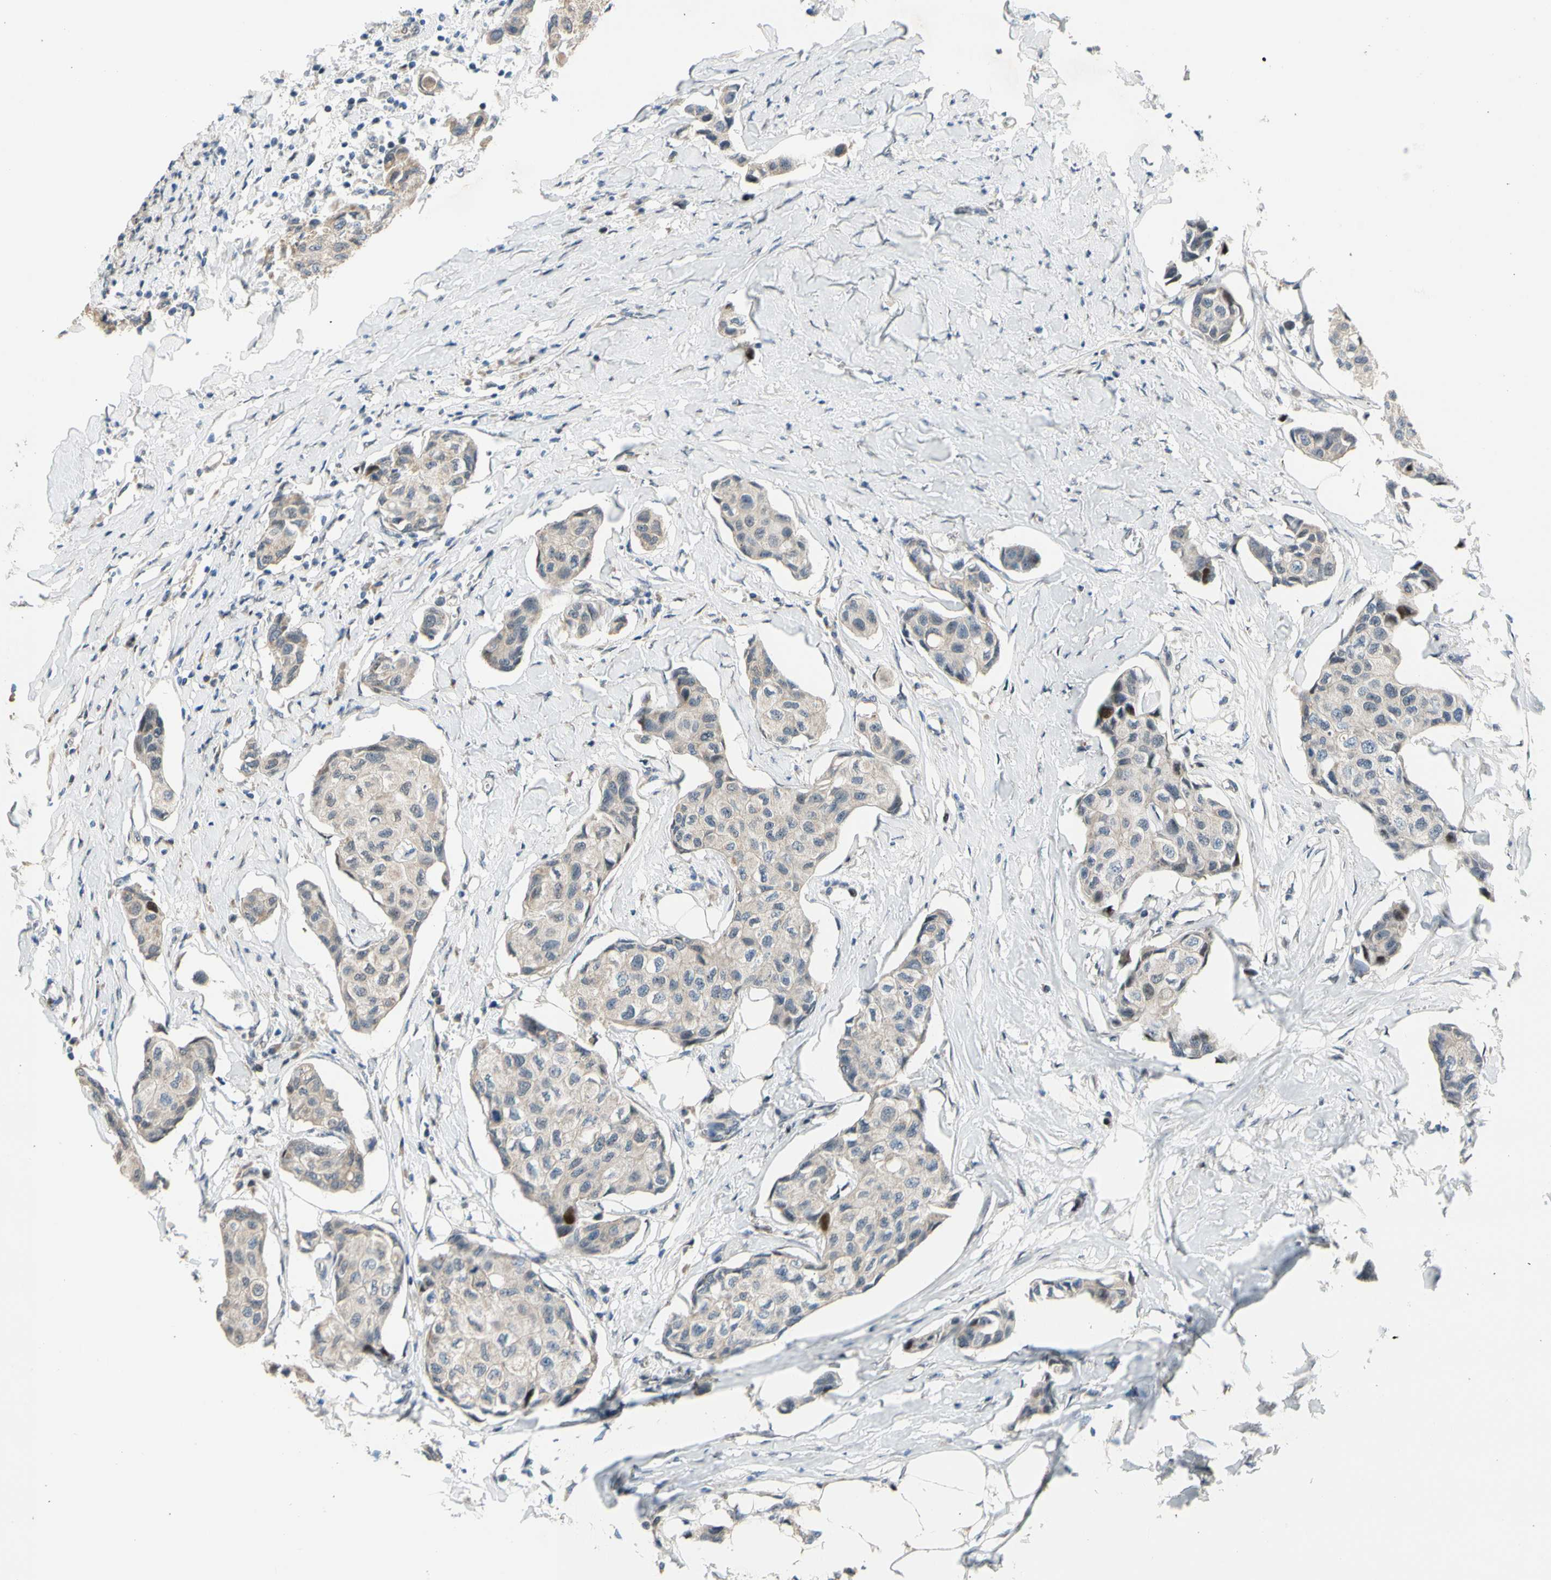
{"staining": {"intensity": "moderate", "quantity": "<25%", "location": "nuclear"}, "tissue": "breast cancer", "cell_type": "Tumor cells", "image_type": "cancer", "snomed": [{"axis": "morphology", "description": "Duct carcinoma"}, {"axis": "topography", "description": "Breast"}], "caption": "The photomicrograph exhibits a brown stain indicating the presence of a protein in the nuclear of tumor cells in breast cancer (infiltrating ductal carcinoma).", "gene": "ZNF184", "patient": {"sex": "female", "age": 80}}